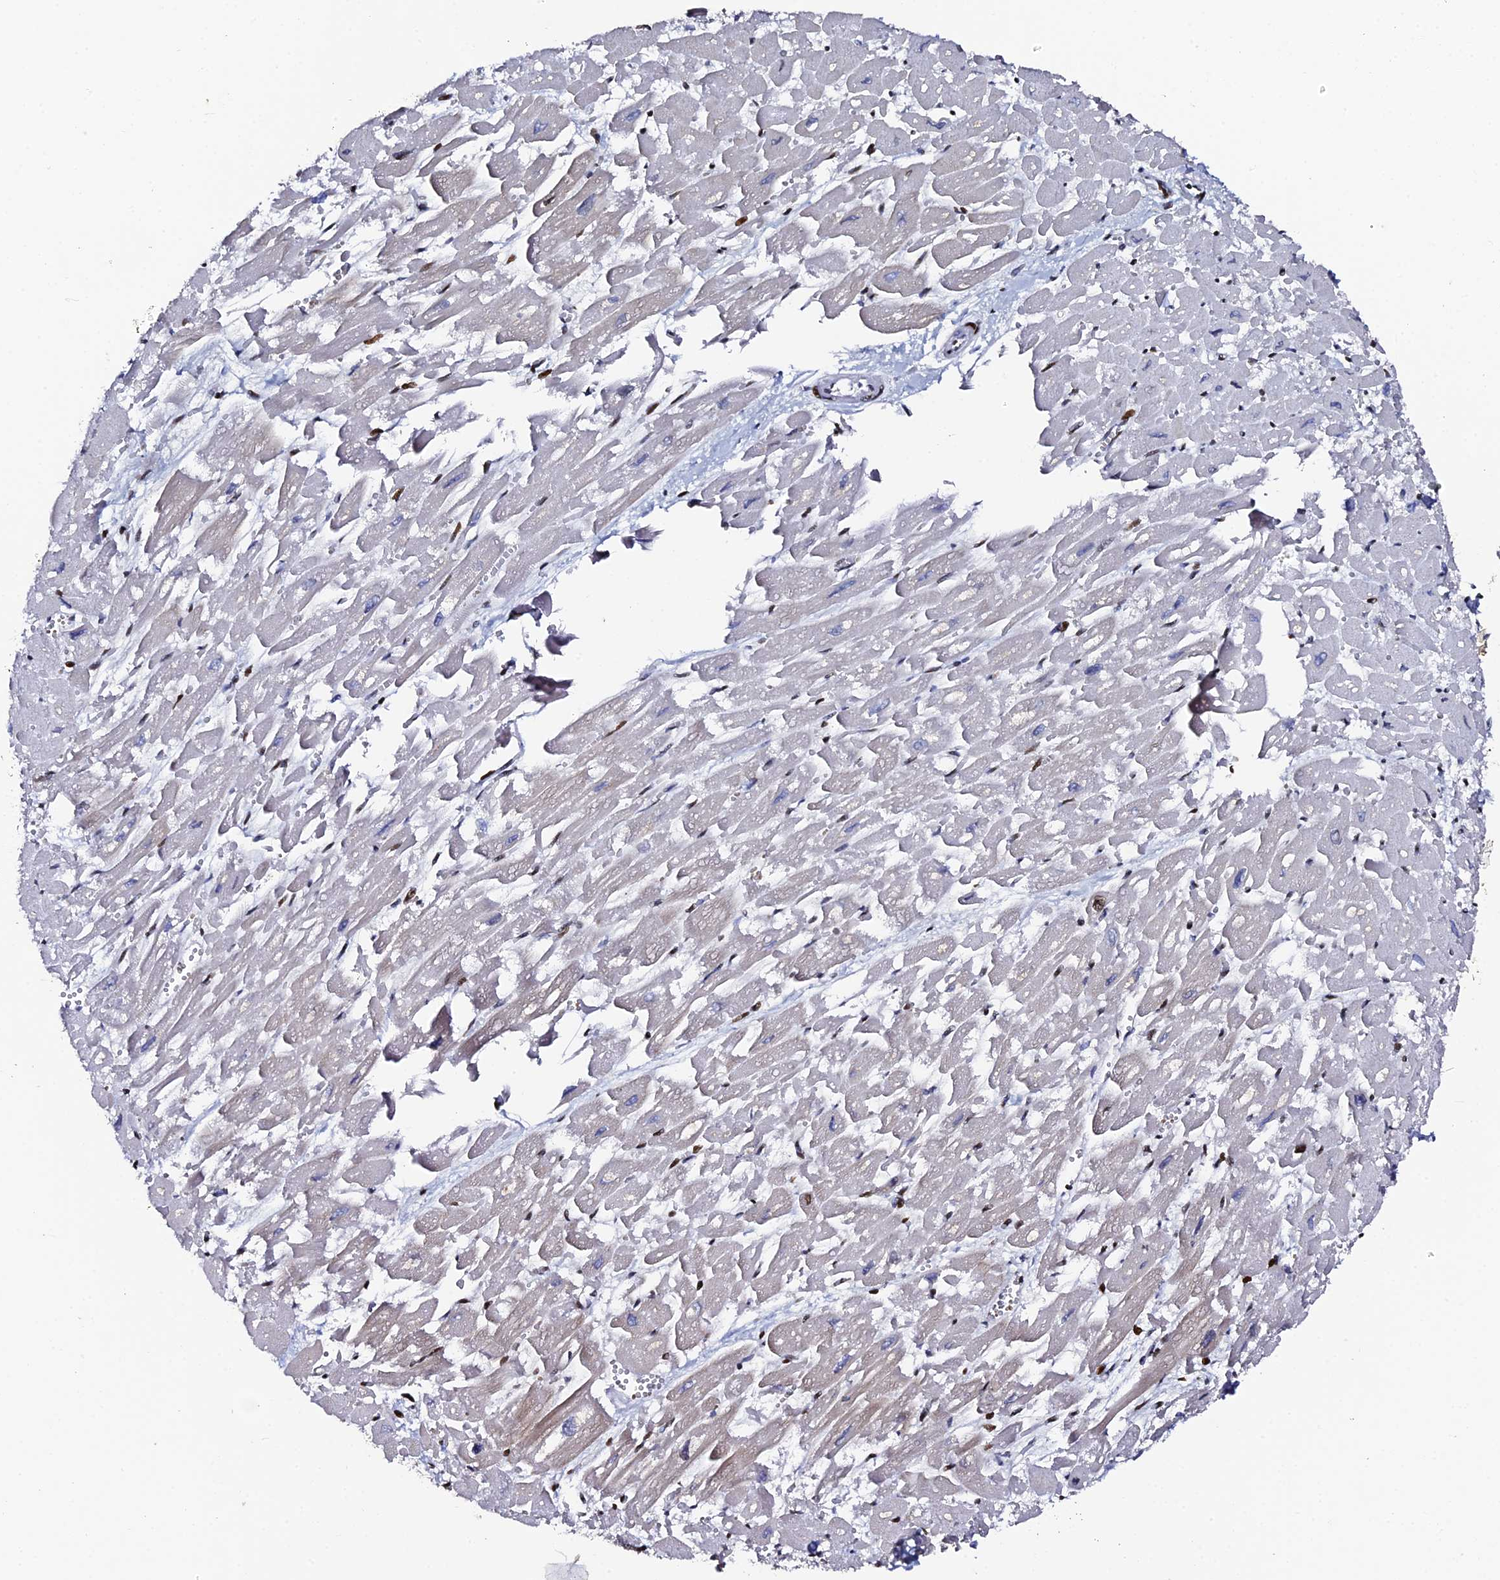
{"staining": {"intensity": "moderate", "quantity": "25%-75%", "location": "nuclear"}, "tissue": "heart muscle", "cell_type": "Cardiomyocytes", "image_type": "normal", "snomed": [{"axis": "morphology", "description": "Normal tissue, NOS"}, {"axis": "topography", "description": "Heart"}], "caption": "Immunohistochemistry (IHC) of unremarkable heart muscle reveals medium levels of moderate nuclear staining in about 25%-75% of cardiomyocytes. Nuclei are stained in blue.", "gene": "MYNN", "patient": {"sex": "male", "age": 54}}